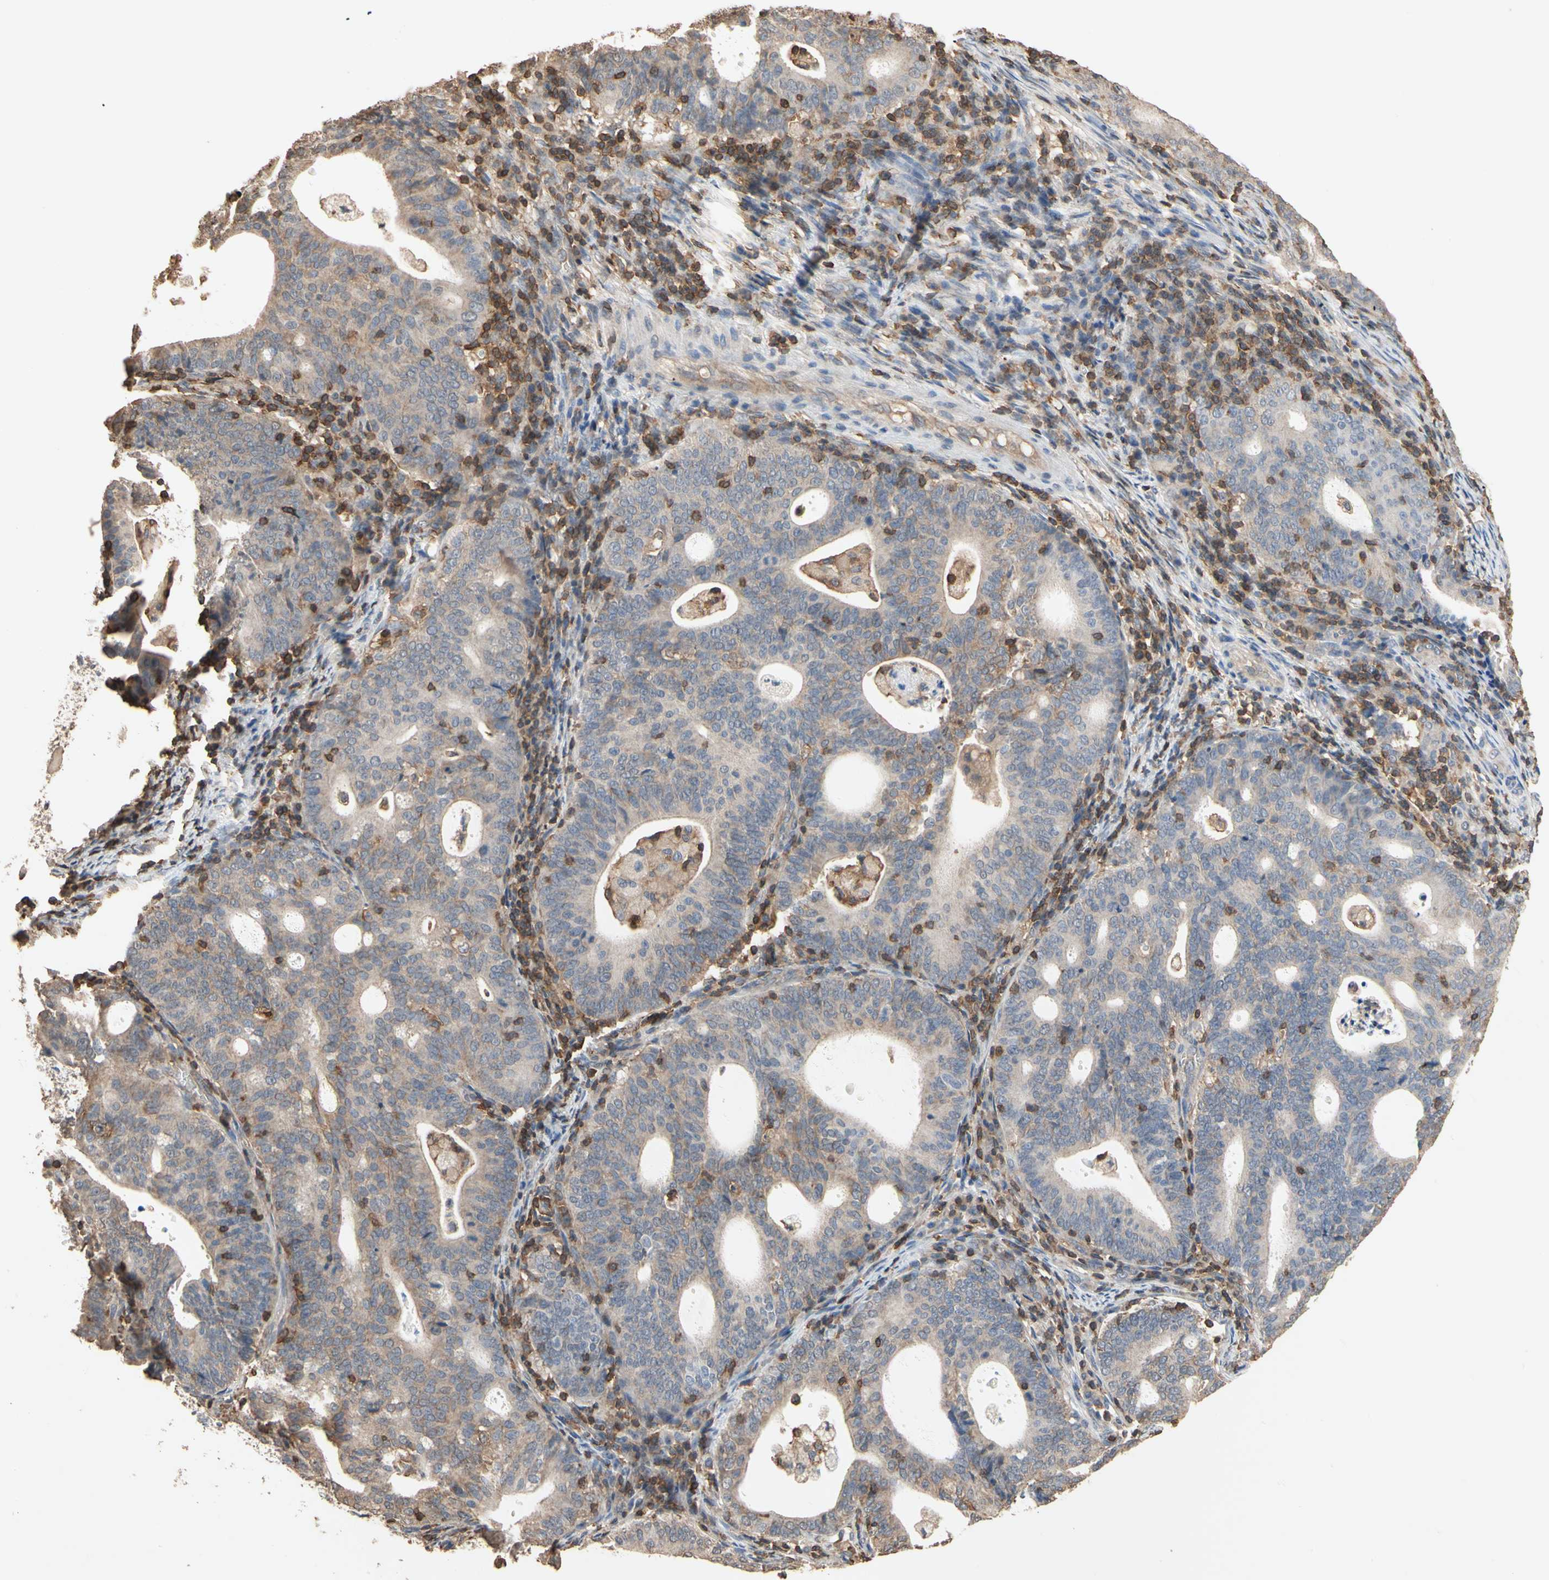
{"staining": {"intensity": "weak", "quantity": "25%-75%", "location": "cytoplasmic/membranous"}, "tissue": "endometrial cancer", "cell_type": "Tumor cells", "image_type": "cancer", "snomed": [{"axis": "morphology", "description": "Adenocarcinoma, NOS"}, {"axis": "topography", "description": "Uterus"}], "caption": "About 25%-75% of tumor cells in human endometrial adenocarcinoma exhibit weak cytoplasmic/membranous protein positivity as visualized by brown immunohistochemical staining.", "gene": "MAP3K10", "patient": {"sex": "female", "age": 83}}